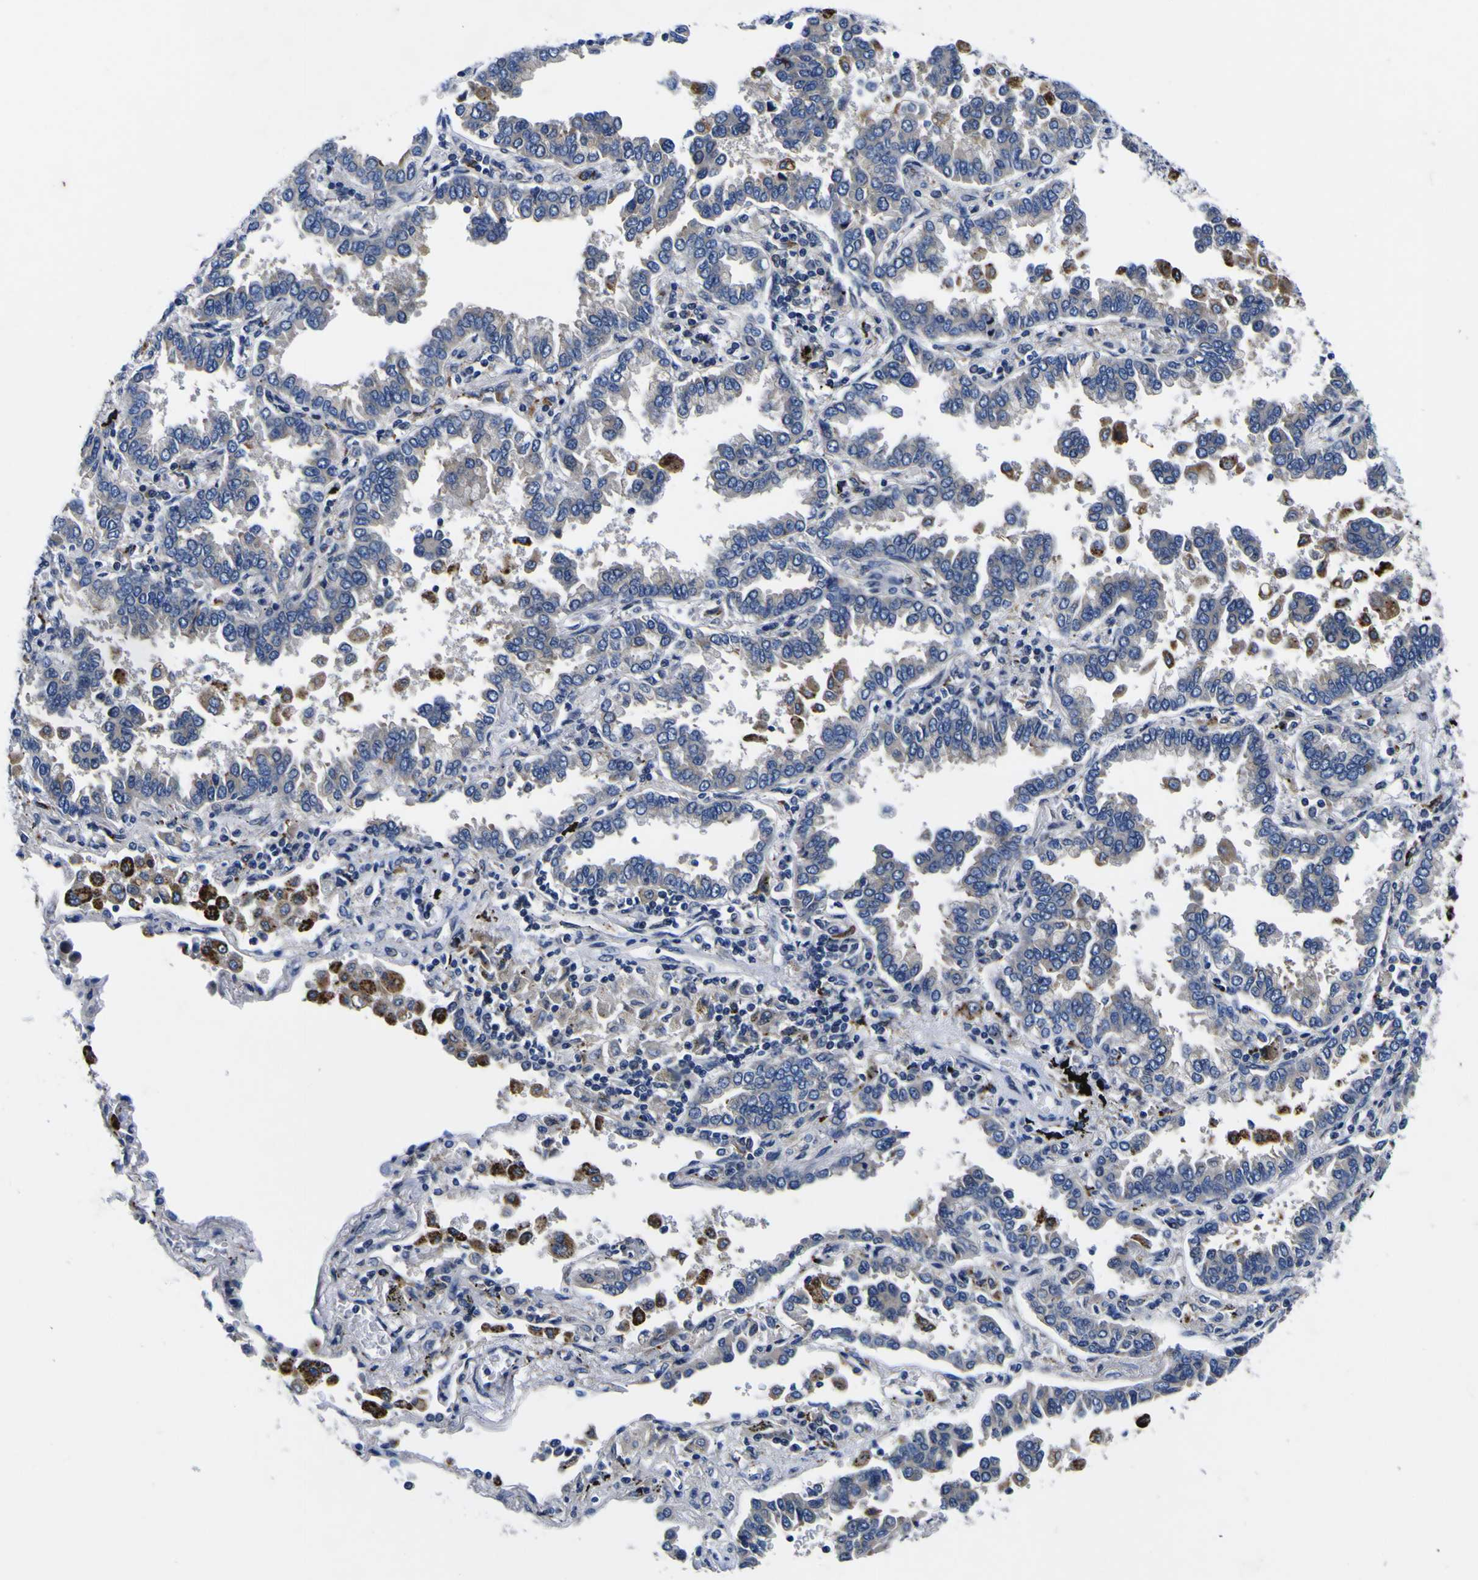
{"staining": {"intensity": "negative", "quantity": "none", "location": "none"}, "tissue": "lung cancer", "cell_type": "Tumor cells", "image_type": "cancer", "snomed": [{"axis": "morphology", "description": "Normal tissue, NOS"}, {"axis": "morphology", "description": "Adenocarcinoma, NOS"}, {"axis": "topography", "description": "Lung"}], "caption": "Lung cancer was stained to show a protein in brown. There is no significant positivity in tumor cells. The staining was performed using DAB to visualize the protein expression in brown, while the nuclei were stained in blue with hematoxylin (Magnification: 20x).", "gene": "IGFLR1", "patient": {"sex": "male", "age": 59}}